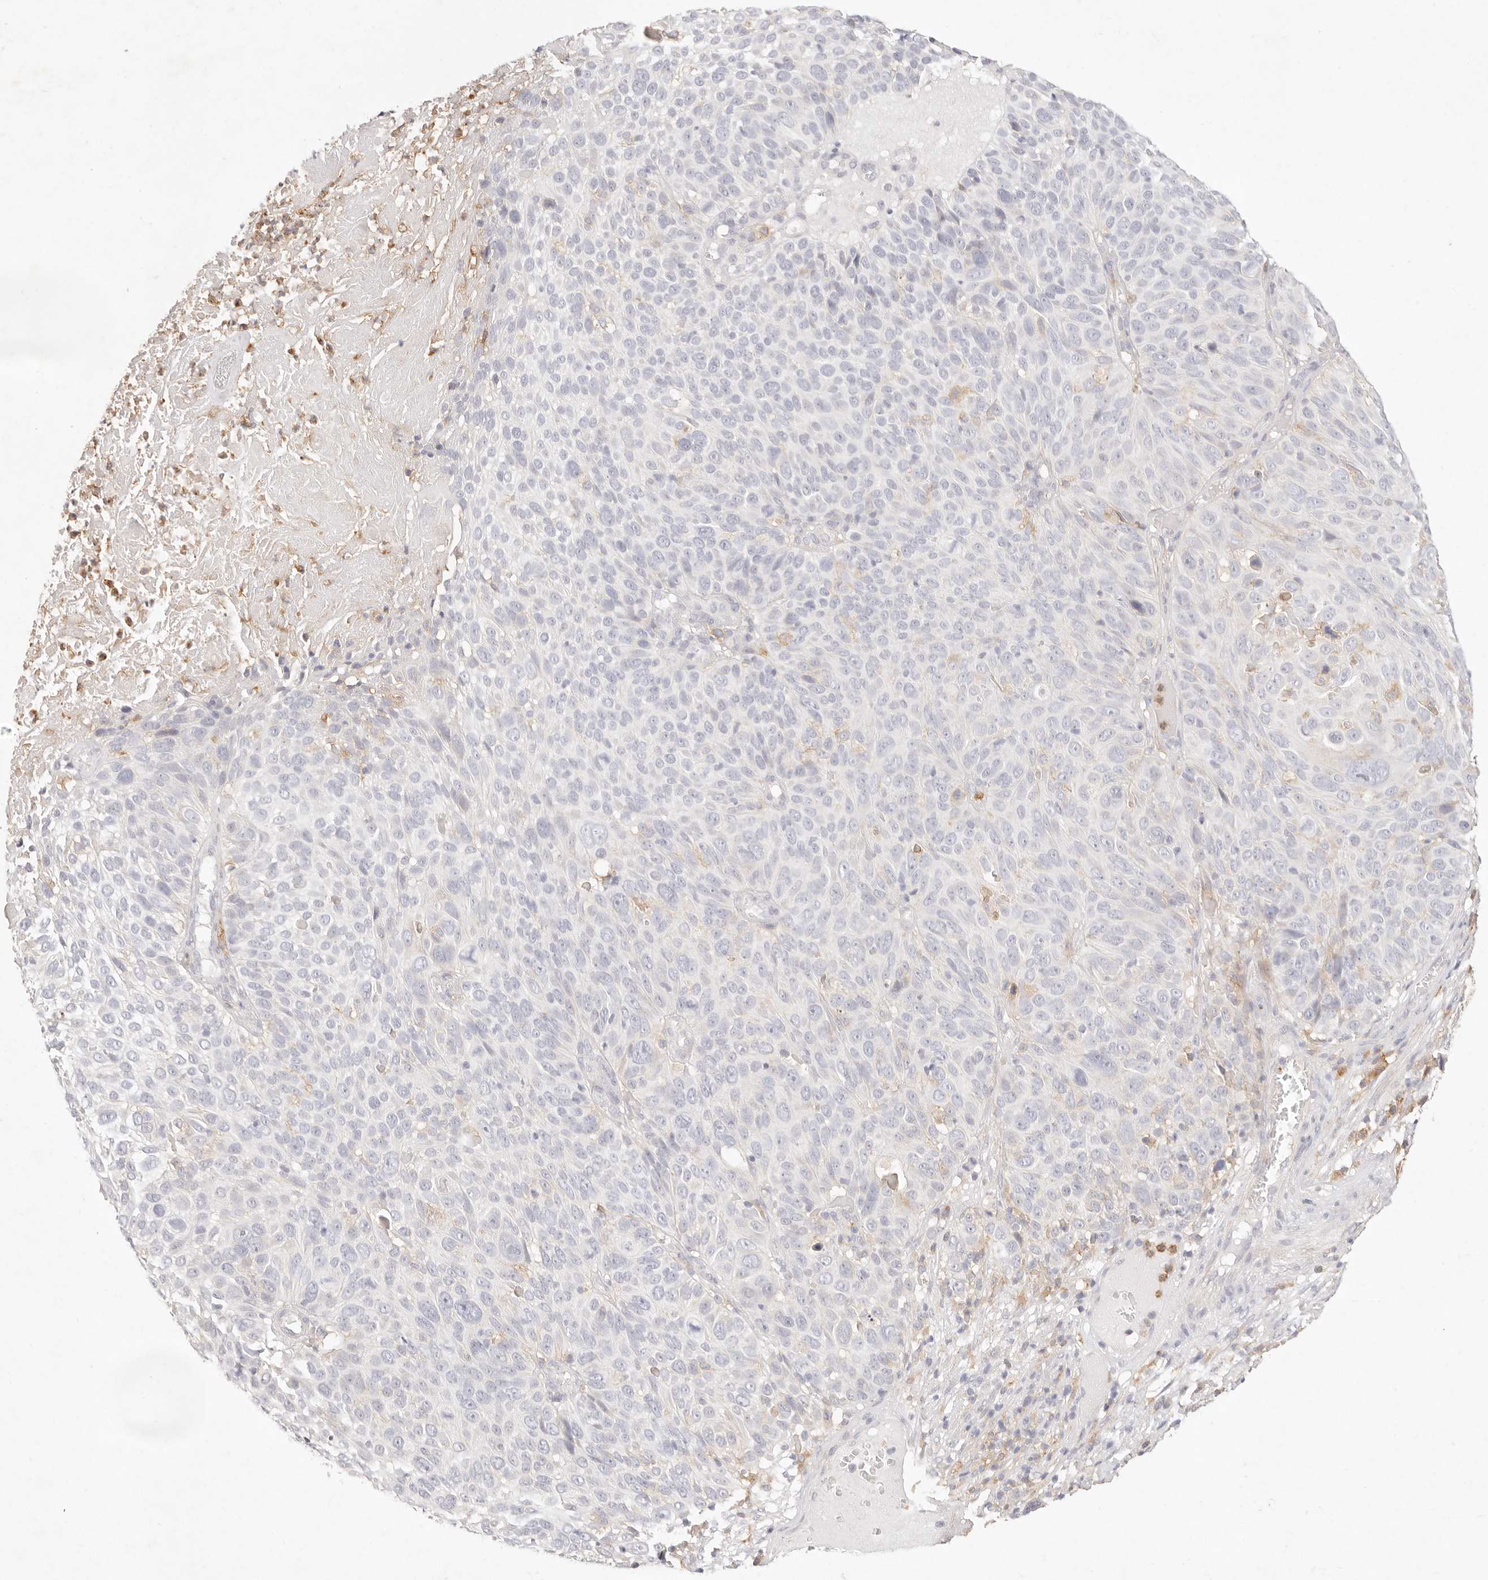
{"staining": {"intensity": "negative", "quantity": "none", "location": "none"}, "tissue": "cervical cancer", "cell_type": "Tumor cells", "image_type": "cancer", "snomed": [{"axis": "morphology", "description": "Squamous cell carcinoma, NOS"}, {"axis": "topography", "description": "Cervix"}], "caption": "Tumor cells are negative for brown protein staining in cervical cancer (squamous cell carcinoma).", "gene": "GPR84", "patient": {"sex": "female", "age": 74}}